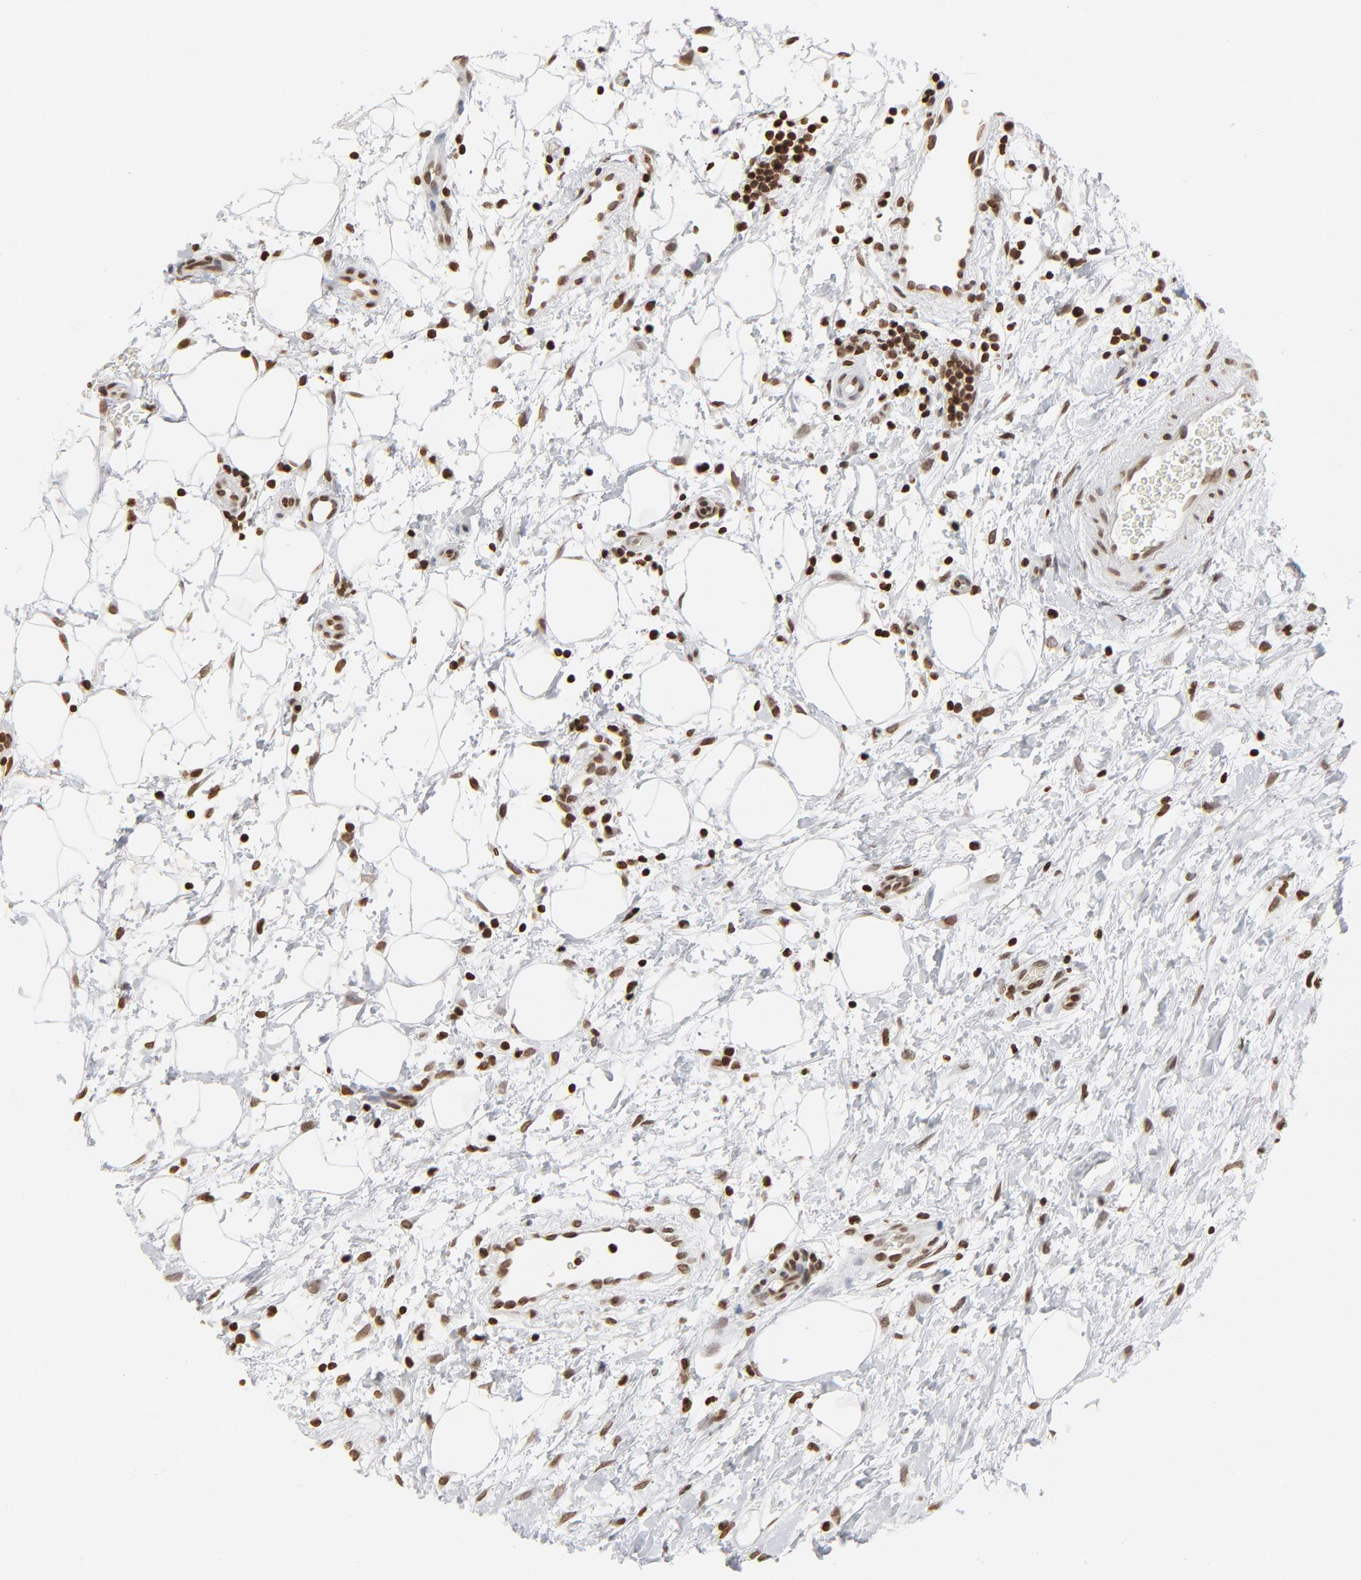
{"staining": {"intensity": "weak", "quantity": ">75%", "location": "nuclear"}, "tissue": "lymphoma", "cell_type": "Tumor cells", "image_type": "cancer", "snomed": [{"axis": "morphology", "description": "Malignant lymphoma, non-Hodgkin's type, Low grade"}, {"axis": "topography", "description": "Lymph node"}], "caption": "Malignant lymphoma, non-Hodgkin's type (low-grade) stained for a protein exhibits weak nuclear positivity in tumor cells. The staining was performed using DAB, with brown indicating positive protein expression. Nuclei are stained blue with hematoxylin.", "gene": "H2AC12", "patient": {"sex": "female", "age": 76}}